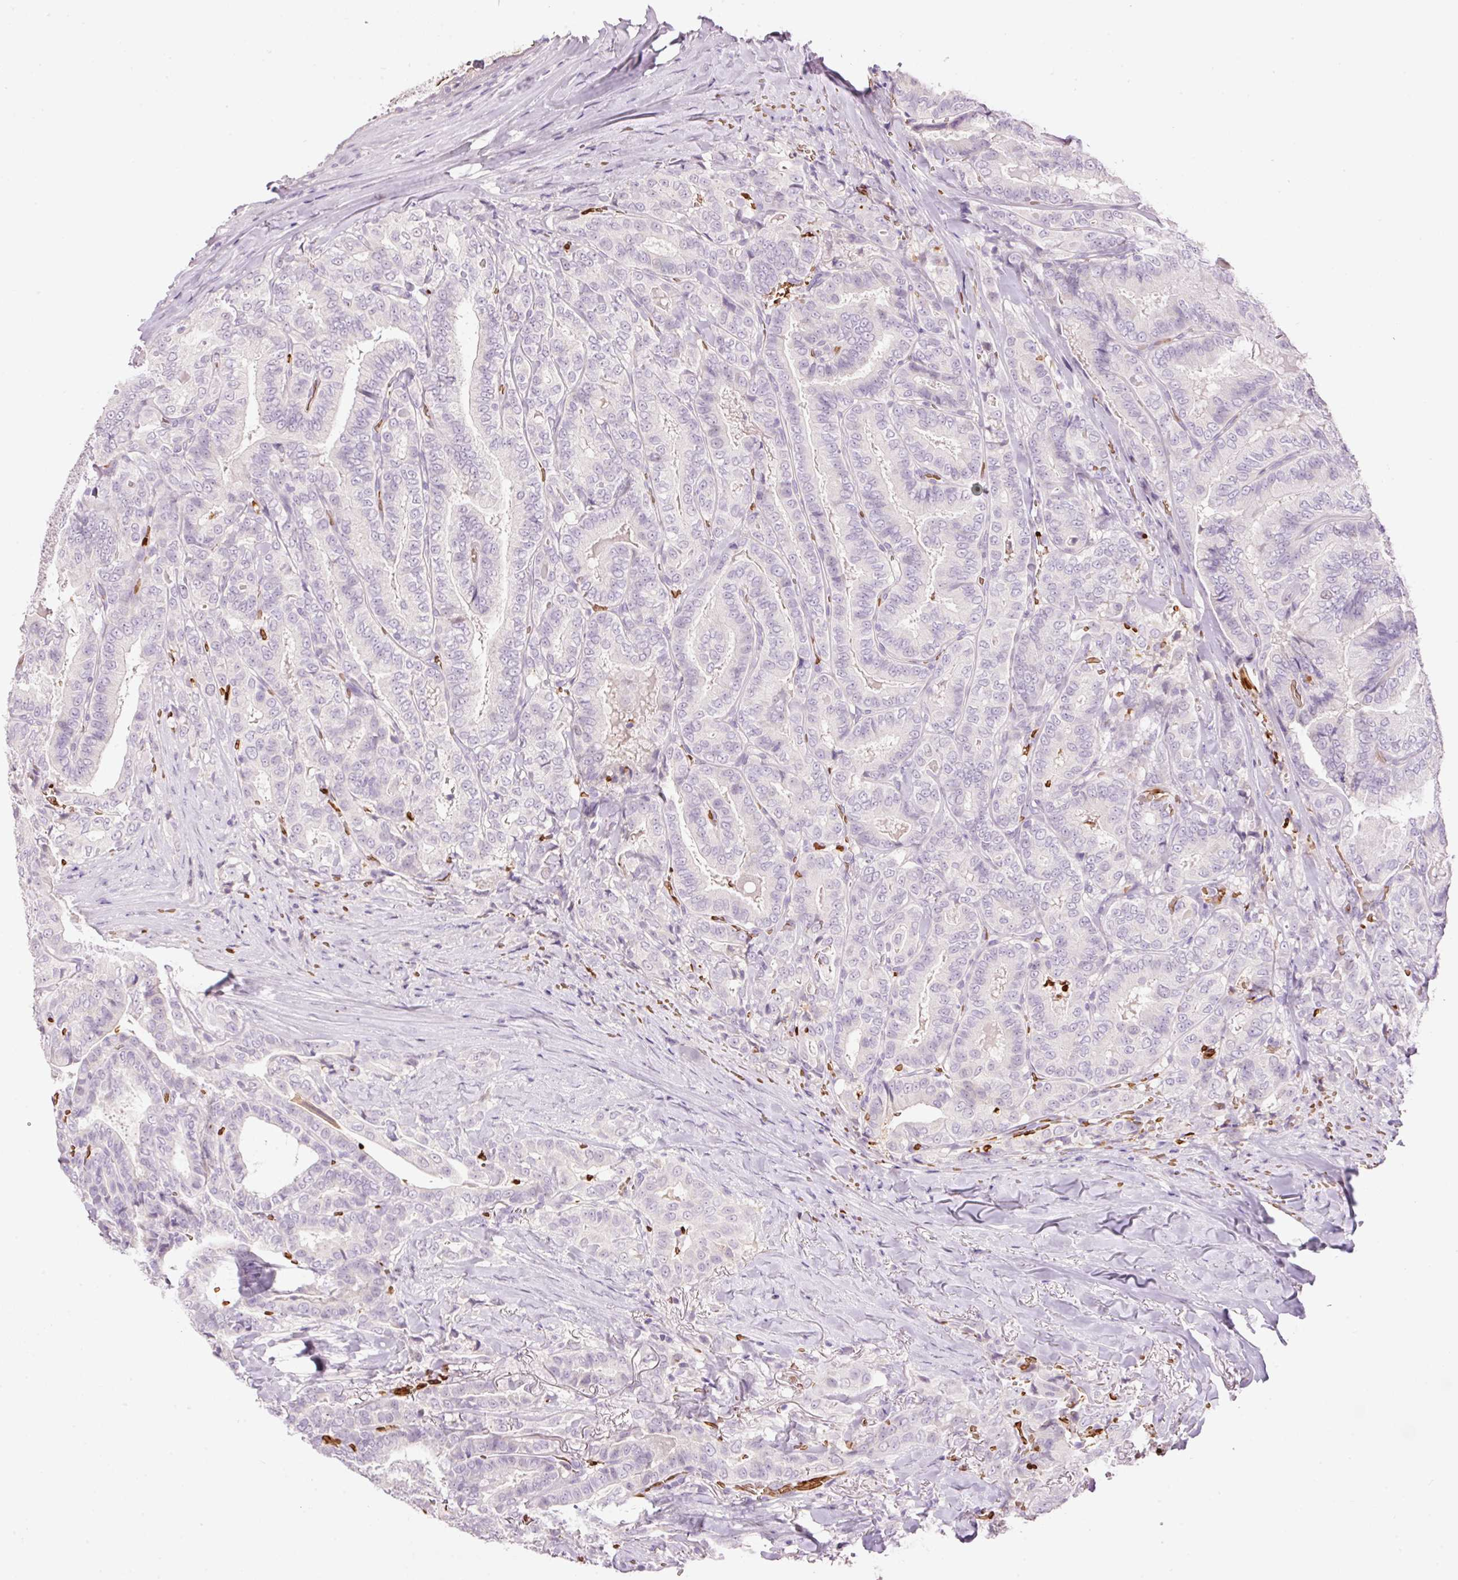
{"staining": {"intensity": "negative", "quantity": "none", "location": "none"}, "tissue": "thyroid cancer", "cell_type": "Tumor cells", "image_type": "cancer", "snomed": [{"axis": "morphology", "description": "Papillary adenocarcinoma, NOS"}, {"axis": "topography", "description": "Thyroid gland"}], "caption": "Histopathology image shows no protein expression in tumor cells of papillary adenocarcinoma (thyroid) tissue.", "gene": "LY6G6D", "patient": {"sex": "male", "age": 61}}